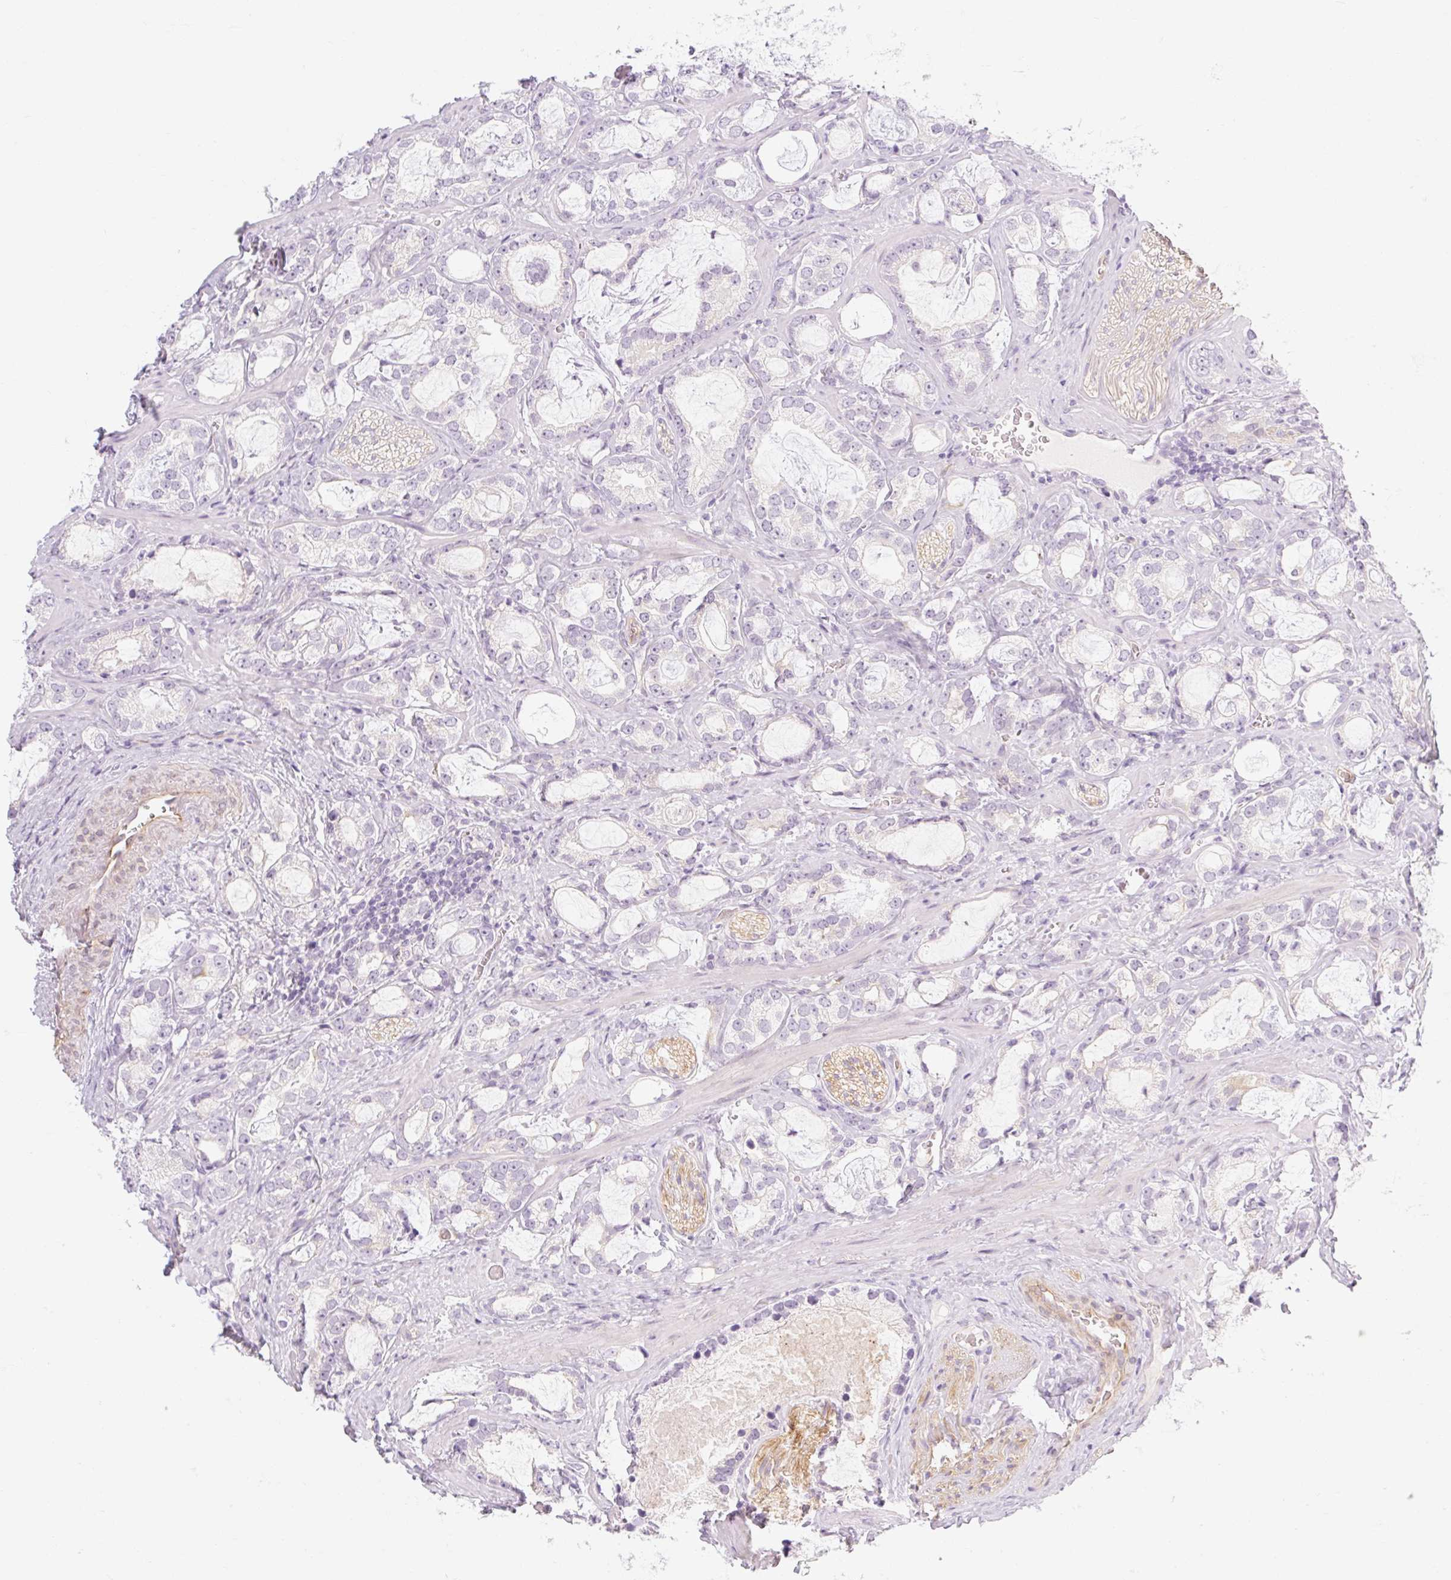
{"staining": {"intensity": "negative", "quantity": "none", "location": "none"}, "tissue": "prostate cancer", "cell_type": "Tumor cells", "image_type": "cancer", "snomed": [{"axis": "morphology", "description": "Adenocarcinoma, Medium grade"}, {"axis": "topography", "description": "Prostate"}], "caption": "Tumor cells are negative for protein expression in human adenocarcinoma (medium-grade) (prostate).", "gene": "TAF1L", "patient": {"sex": "male", "age": 57}}